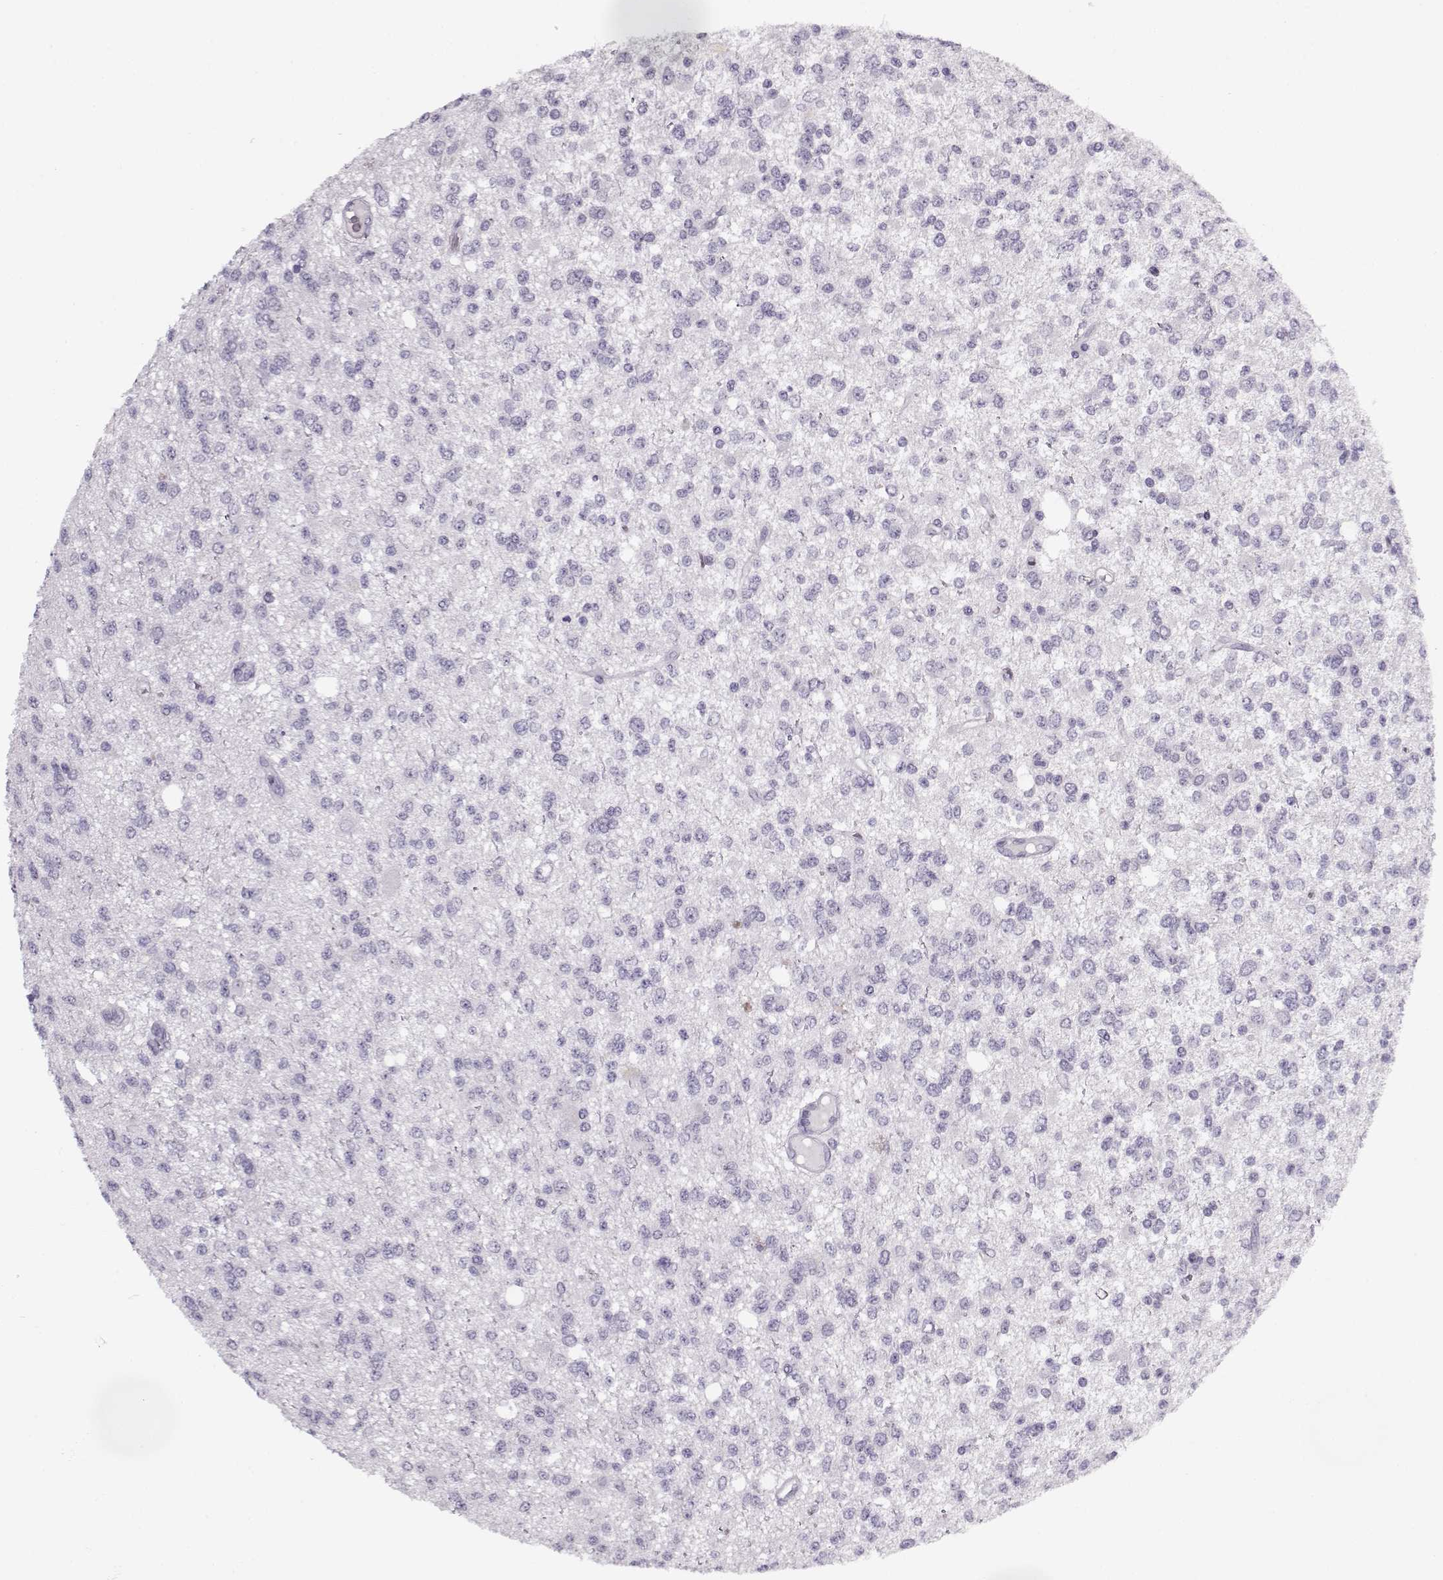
{"staining": {"intensity": "negative", "quantity": "none", "location": "none"}, "tissue": "glioma", "cell_type": "Tumor cells", "image_type": "cancer", "snomed": [{"axis": "morphology", "description": "Glioma, malignant, Low grade"}, {"axis": "topography", "description": "Brain"}], "caption": "DAB immunohistochemical staining of human glioma demonstrates no significant expression in tumor cells.", "gene": "PNMT", "patient": {"sex": "male", "age": 67}}